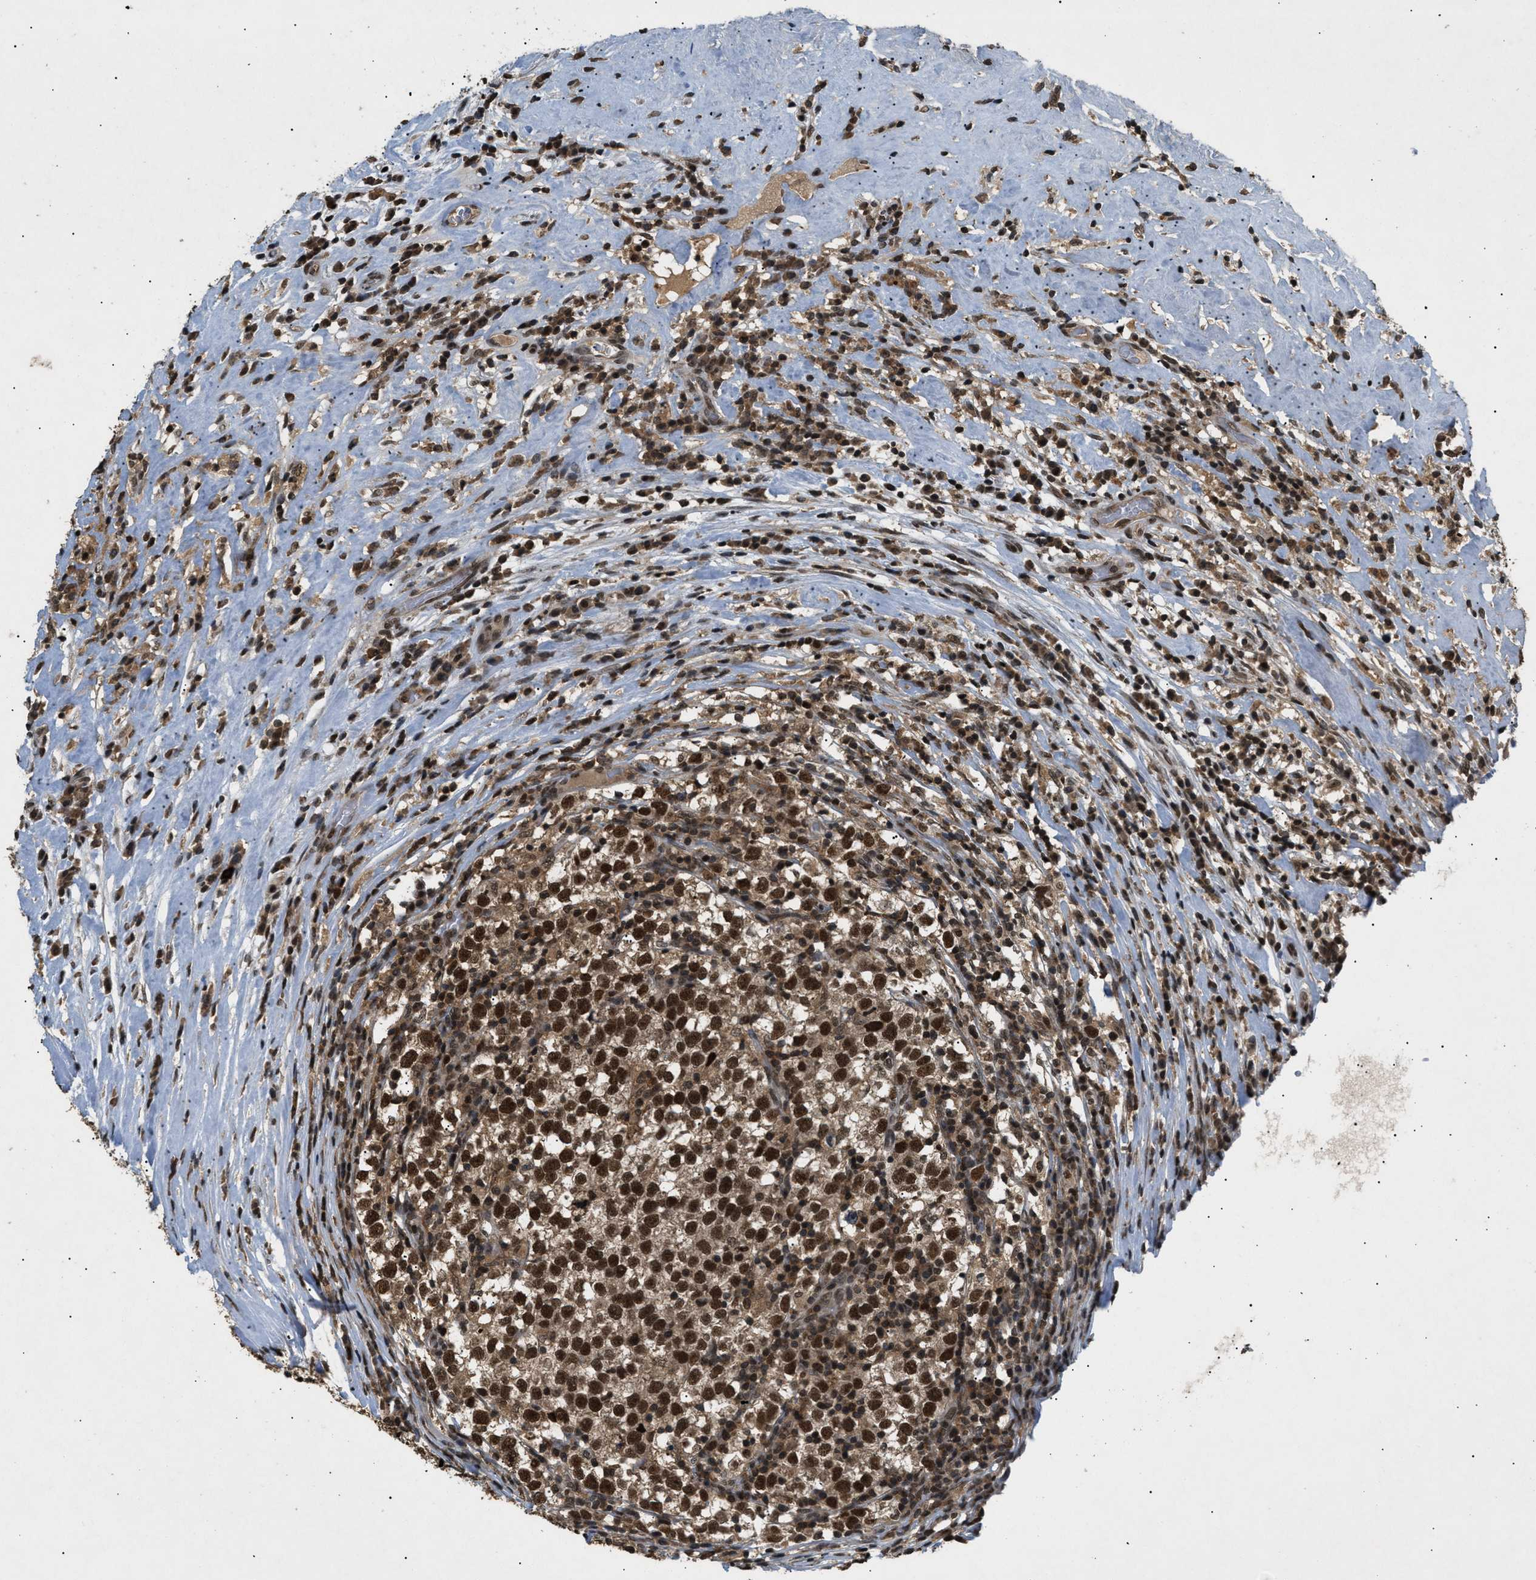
{"staining": {"intensity": "strong", "quantity": ">75%", "location": "cytoplasmic/membranous,nuclear"}, "tissue": "testis cancer", "cell_type": "Tumor cells", "image_type": "cancer", "snomed": [{"axis": "morphology", "description": "Normal tissue, NOS"}, {"axis": "morphology", "description": "Seminoma, NOS"}, {"axis": "topography", "description": "Testis"}], "caption": "Tumor cells show high levels of strong cytoplasmic/membranous and nuclear positivity in about >75% of cells in seminoma (testis). Ihc stains the protein of interest in brown and the nuclei are stained blue.", "gene": "RBM5", "patient": {"sex": "male", "age": 43}}